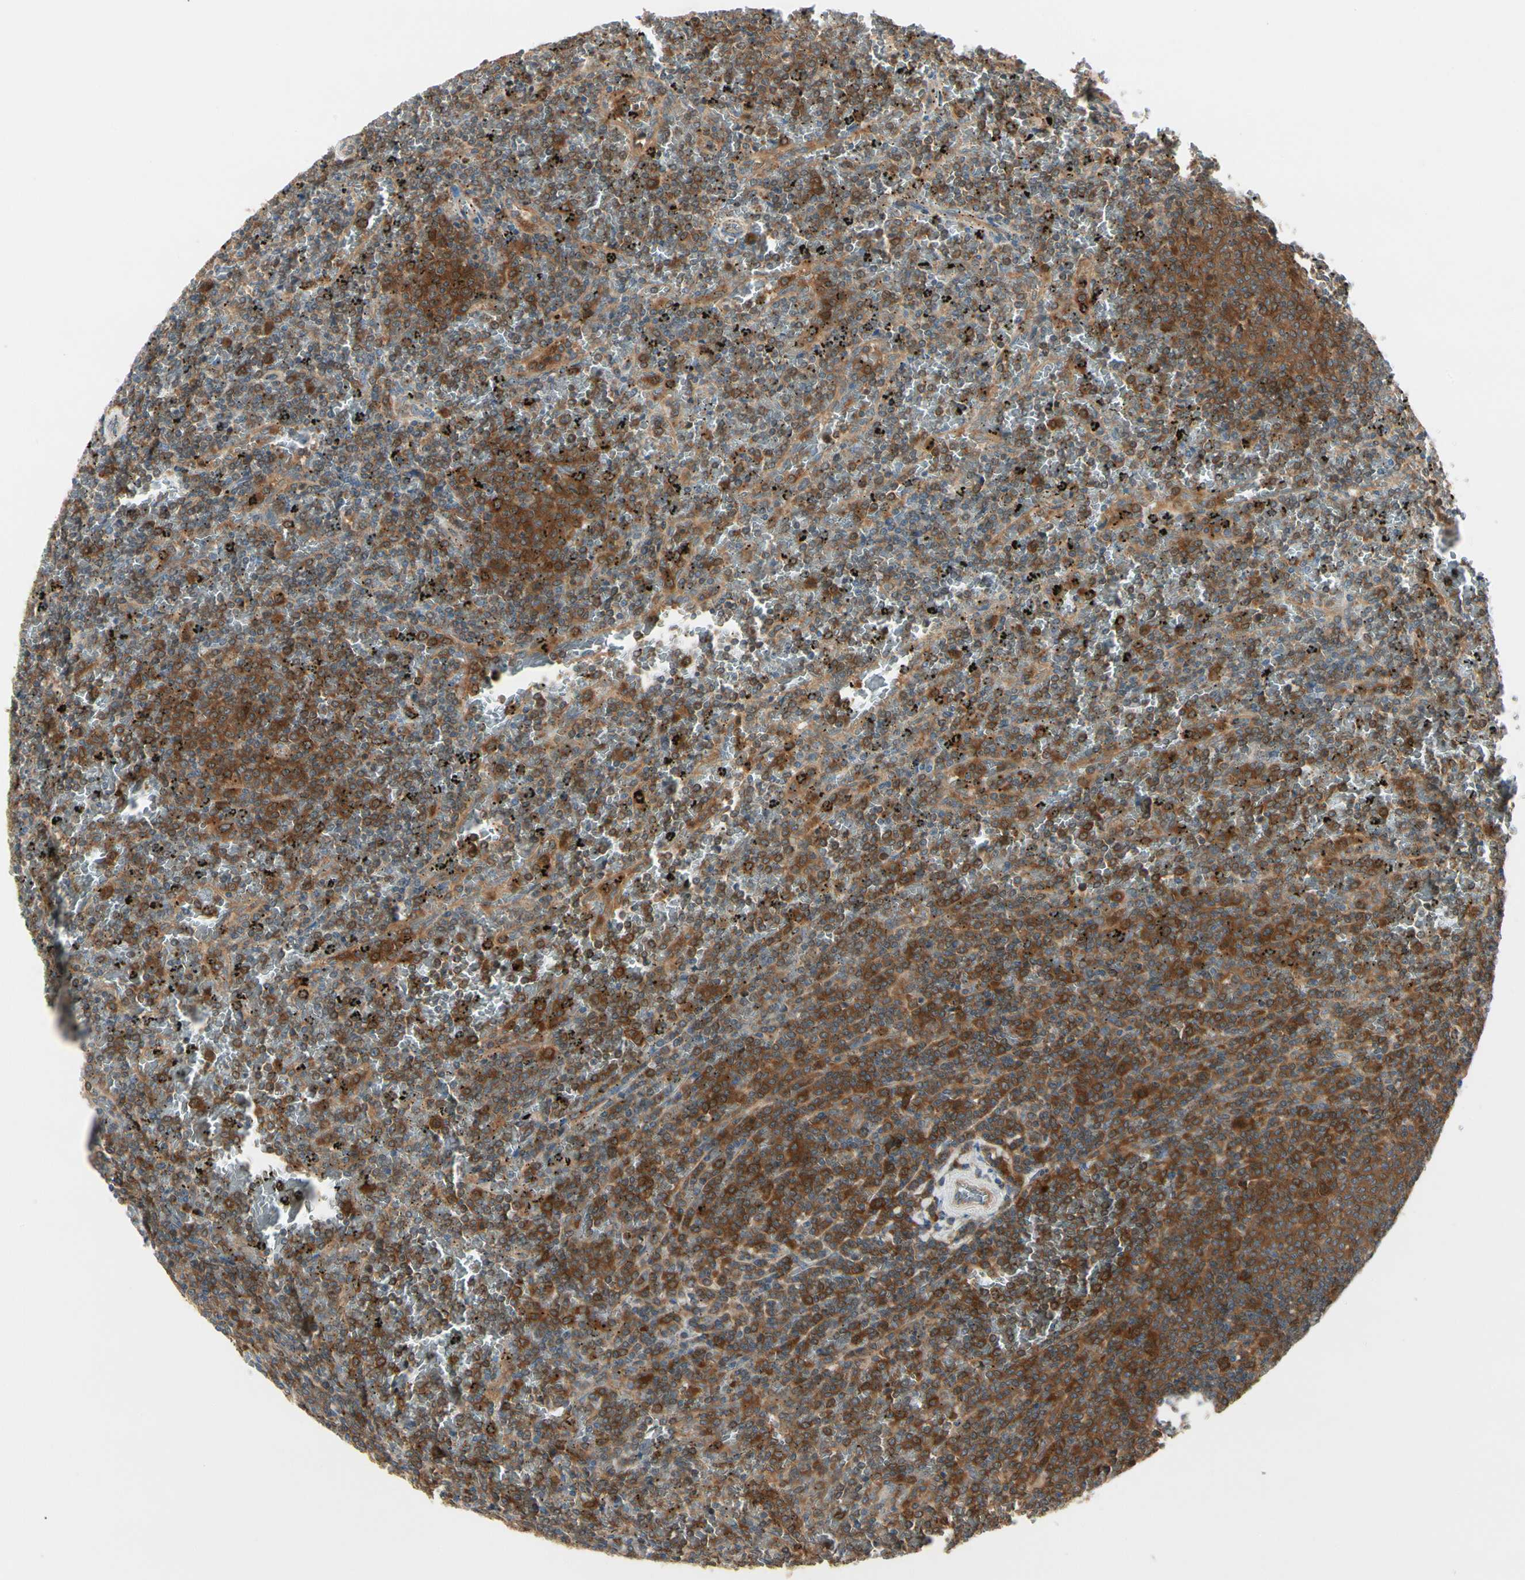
{"staining": {"intensity": "strong", "quantity": ">75%", "location": "cytoplasmic/membranous"}, "tissue": "lymphoma", "cell_type": "Tumor cells", "image_type": "cancer", "snomed": [{"axis": "morphology", "description": "Malignant lymphoma, non-Hodgkin's type, Low grade"}, {"axis": "topography", "description": "Spleen"}], "caption": "Protein positivity by immunohistochemistry exhibits strong cytoplasmic/membranous positivity in approximately >75% of tumor cells in lymphoma.", "gene": "NME1-NME2", "patient": {"sex": "female", "age": 77}}